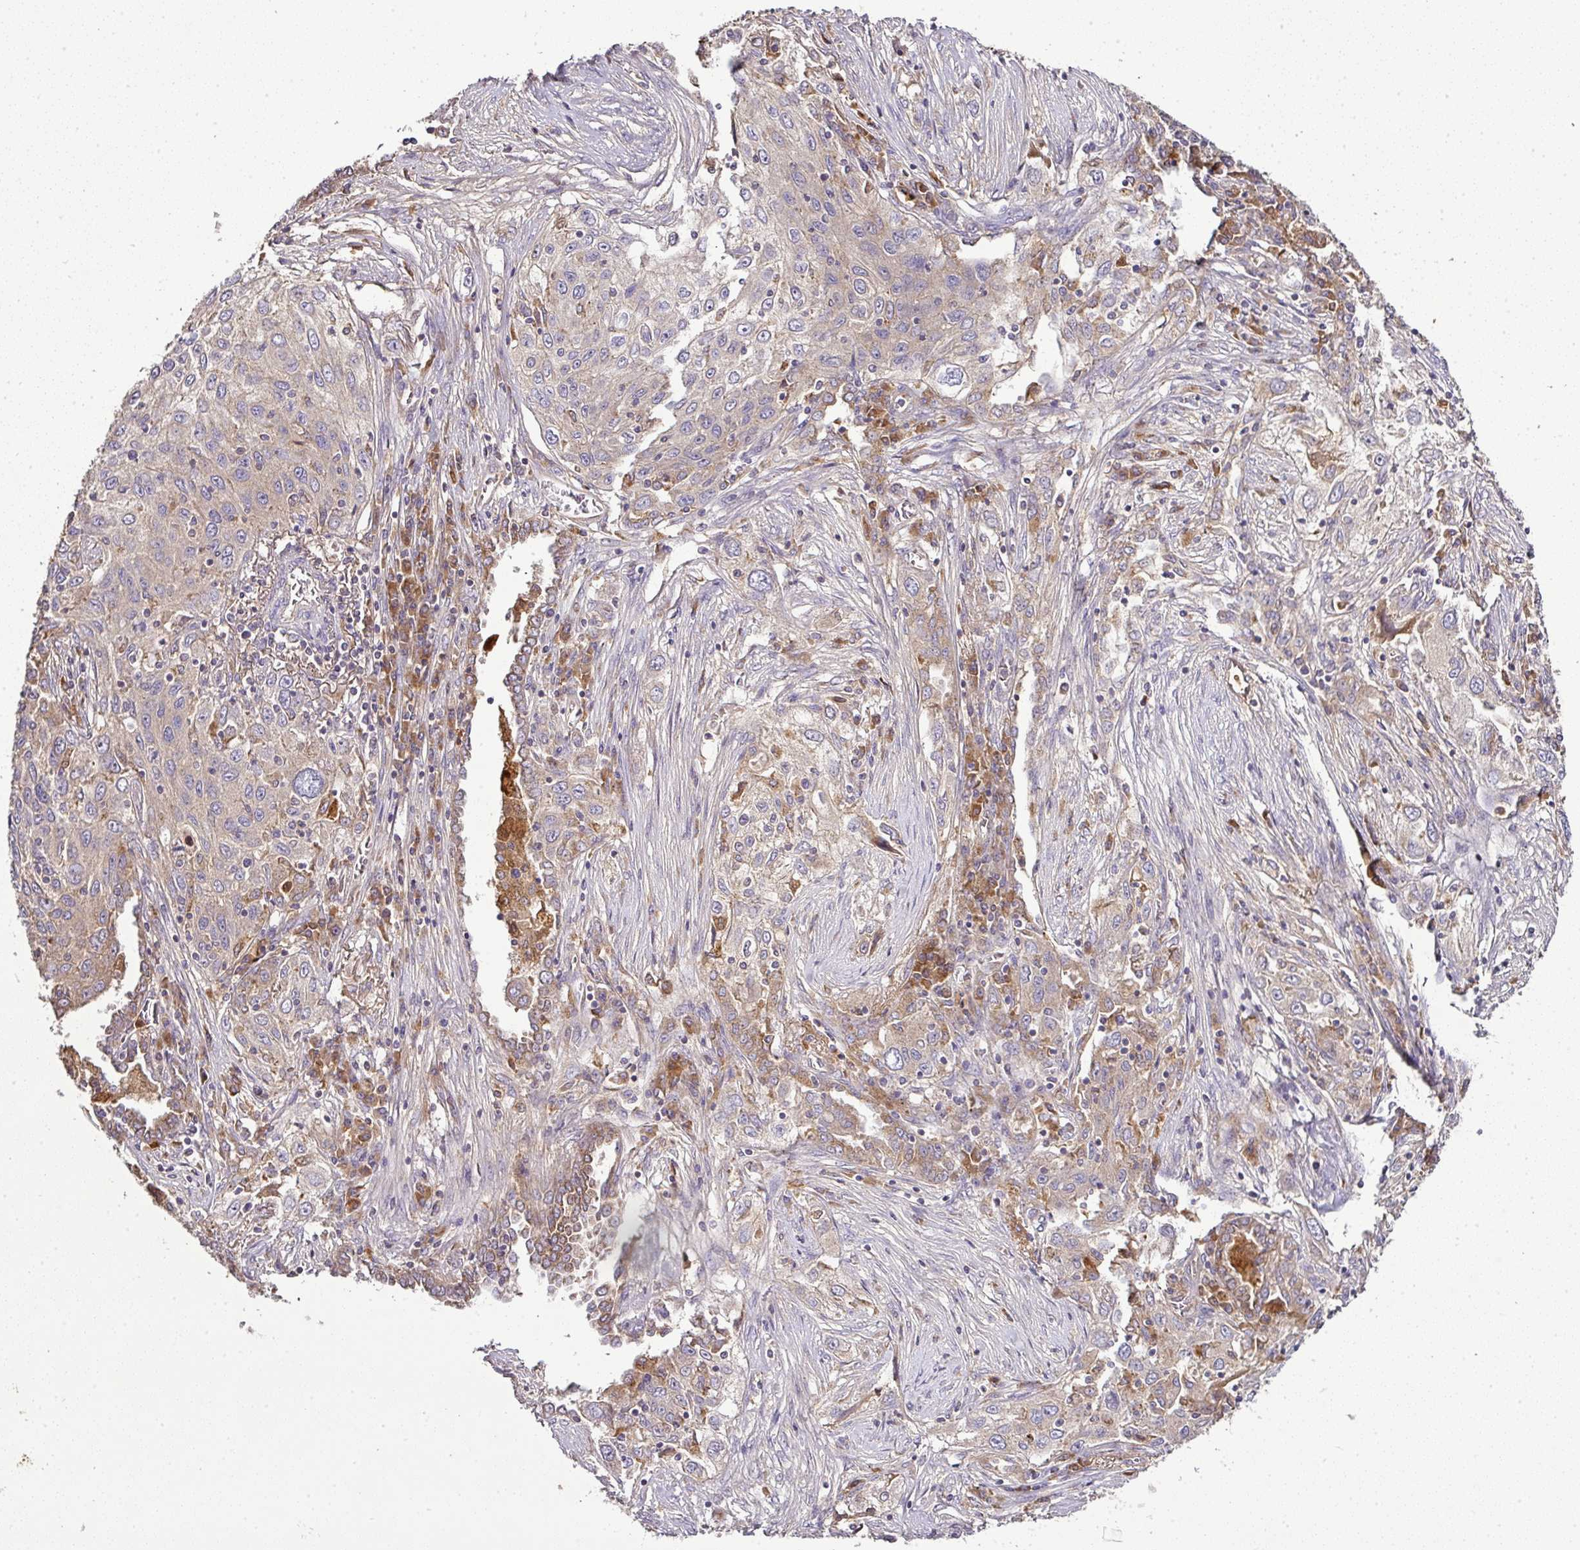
{"staining": {"intensity": "weak", "quantity": "25%-75%", "location": "cytoplasmic/membranous"}, "tissue": "lung cancer", "cell_type": "Tumor cells", "image_type": "cancer", "snomed": [{"axis": "morphology", "description": "Squamous cell carcinoma, NOS"}, {"axis": "topography", "description": "Lung"}], "caption": "This micrograph displays lung squamous cell carcinoma stained with IHC to label a protein in brown. The cytoplasmic/membranous of tumor cells show weak positivity for the protein. Nuclei are counter-stained blue.", "gene": "CAB39L", "patient": {"sex": "female", "age": 69}}